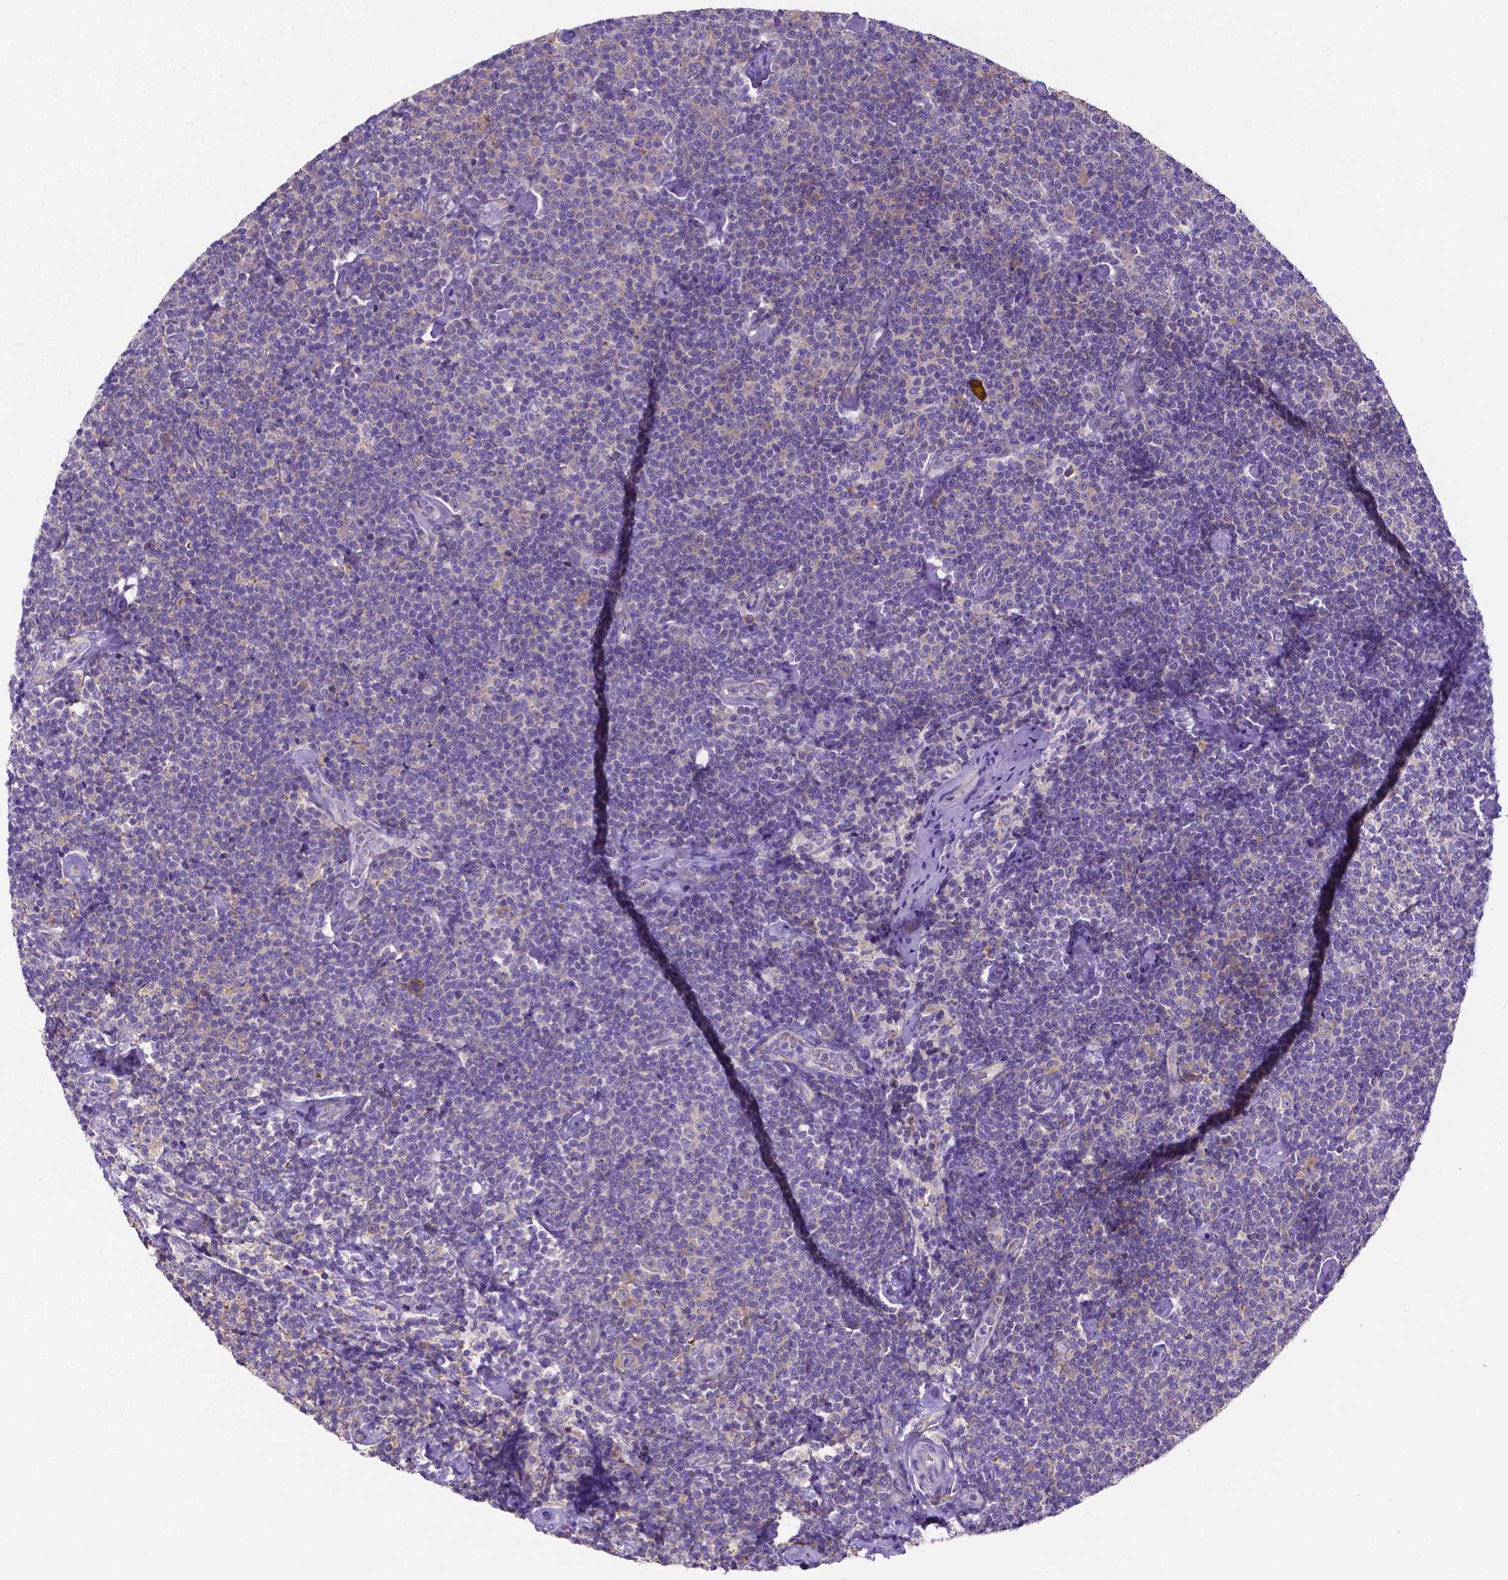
{"staining": {"intensity": "negative", "quantity": "none", "location": "none"}, "tissue": "lymphoma", "cell_type": "Tumor cells", "image_type": "cancer", "snomed": [{"axis": "morphology", "description": "Malignant lymphoma, non-Hodgkin's type, Low grade"}, {"axis": "topography", "description": "Lymph node"}], "caption": "DAB (3,3'-diaminobenzidine) immunohistochemical staining of malignant lymphoma, non-Hodgkin's type (low-grade) reveals no significant staining in tumor cells.", "gene": "RPL6", "patient": {"sex": "male", "age": 81}}